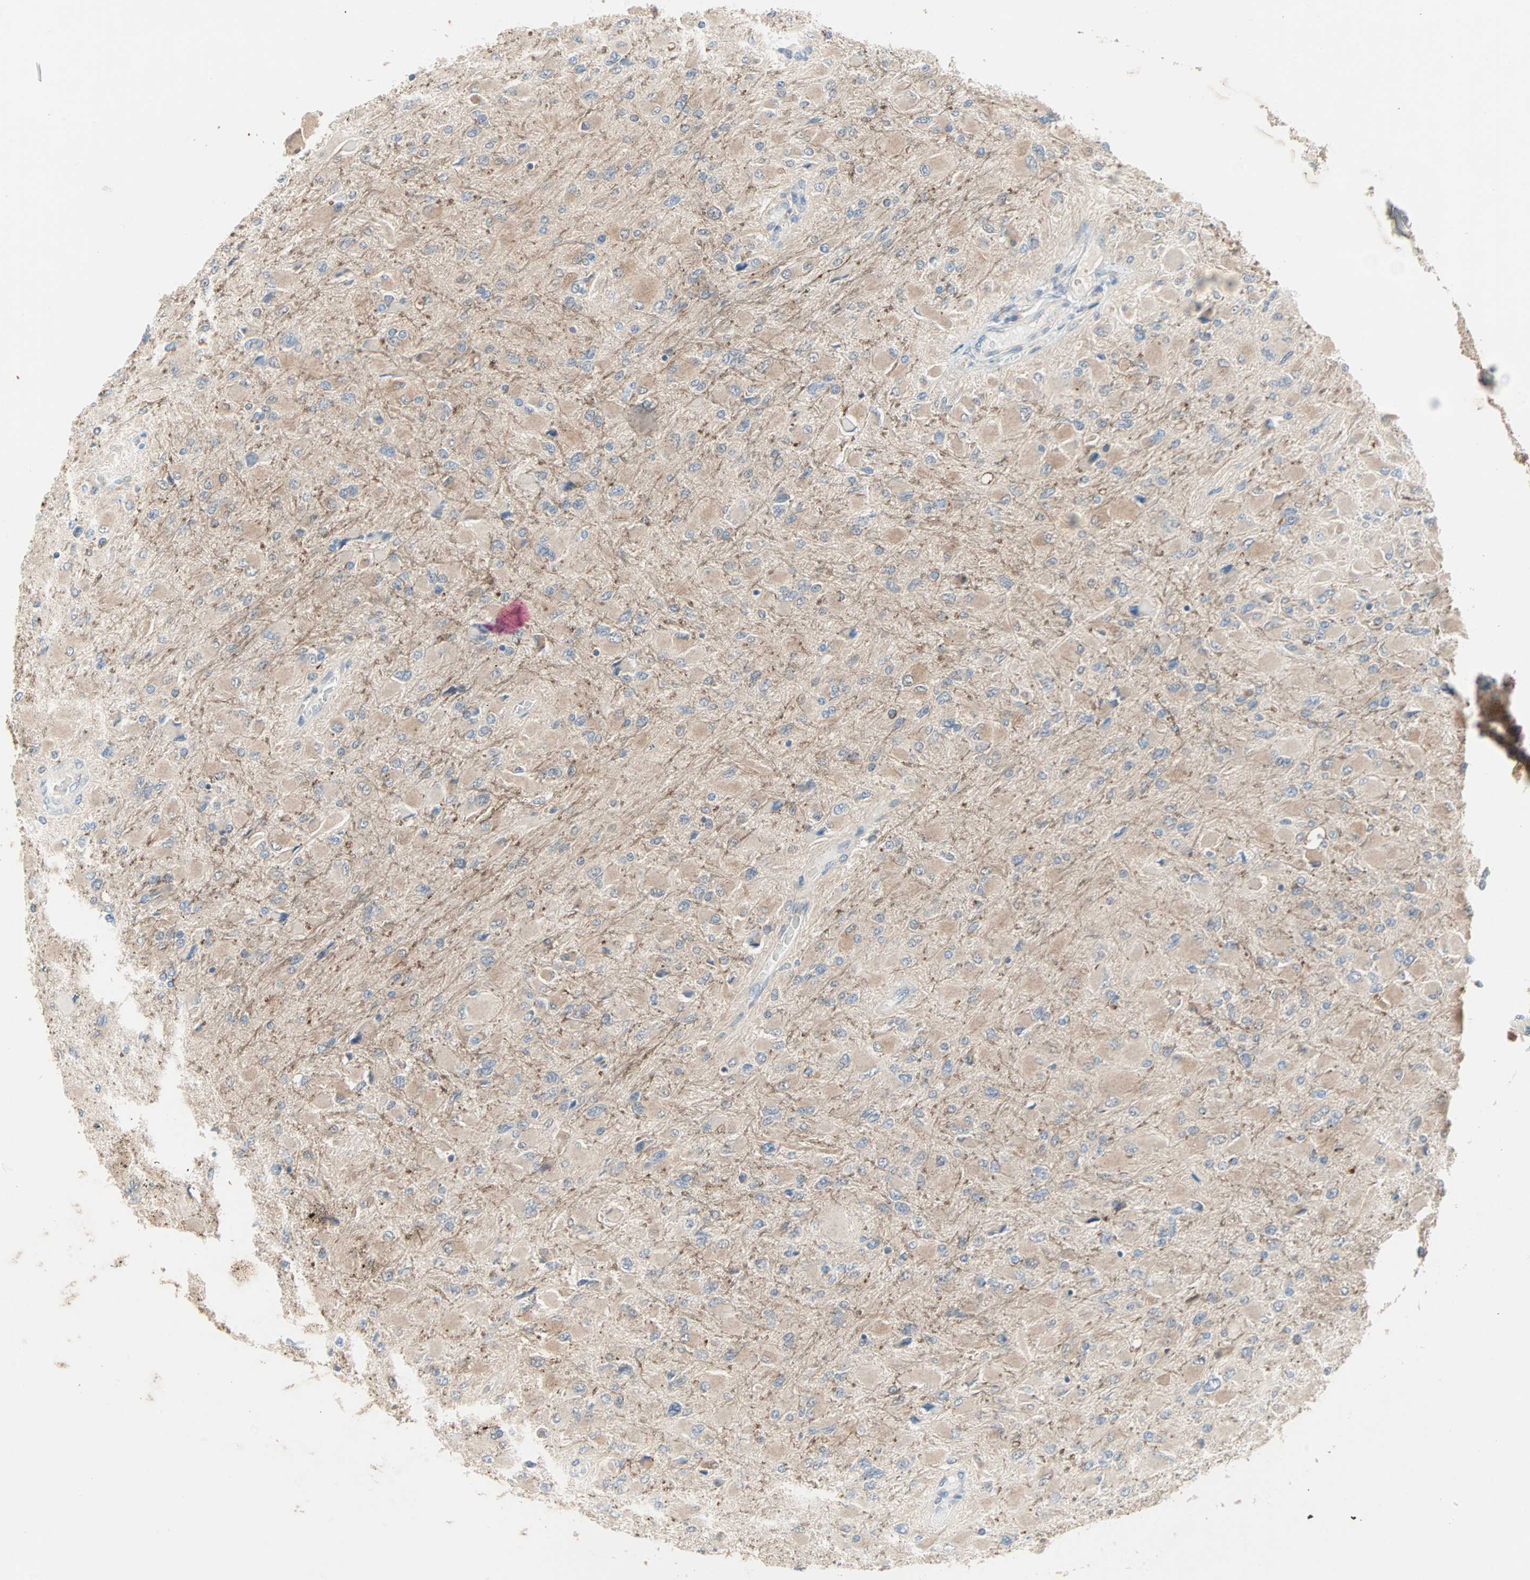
{"staining": {"intensity": "weak", "quantity": ">75%", "location": "cytoplasmic/membranous"}, "tissue": "glioma", "cell_type": "Tumor cells", "image_type": "cancer", "snomed": [{"axis": "morphology", "description": "Glioma, malignant, High grade"}, {"axis": "topography", "description": "Cerebral cortex"}], "caption": "DAB immunohistochemical staining of human glioma demonstrates weak cytoplasmic/membranous protein expression in approximately >75% of tumor cells. The protein of interest is shown in brown color, while the nuclei are stained blue.", "gene": "MPI", "patient": {"sex": "female", "age": 36}}